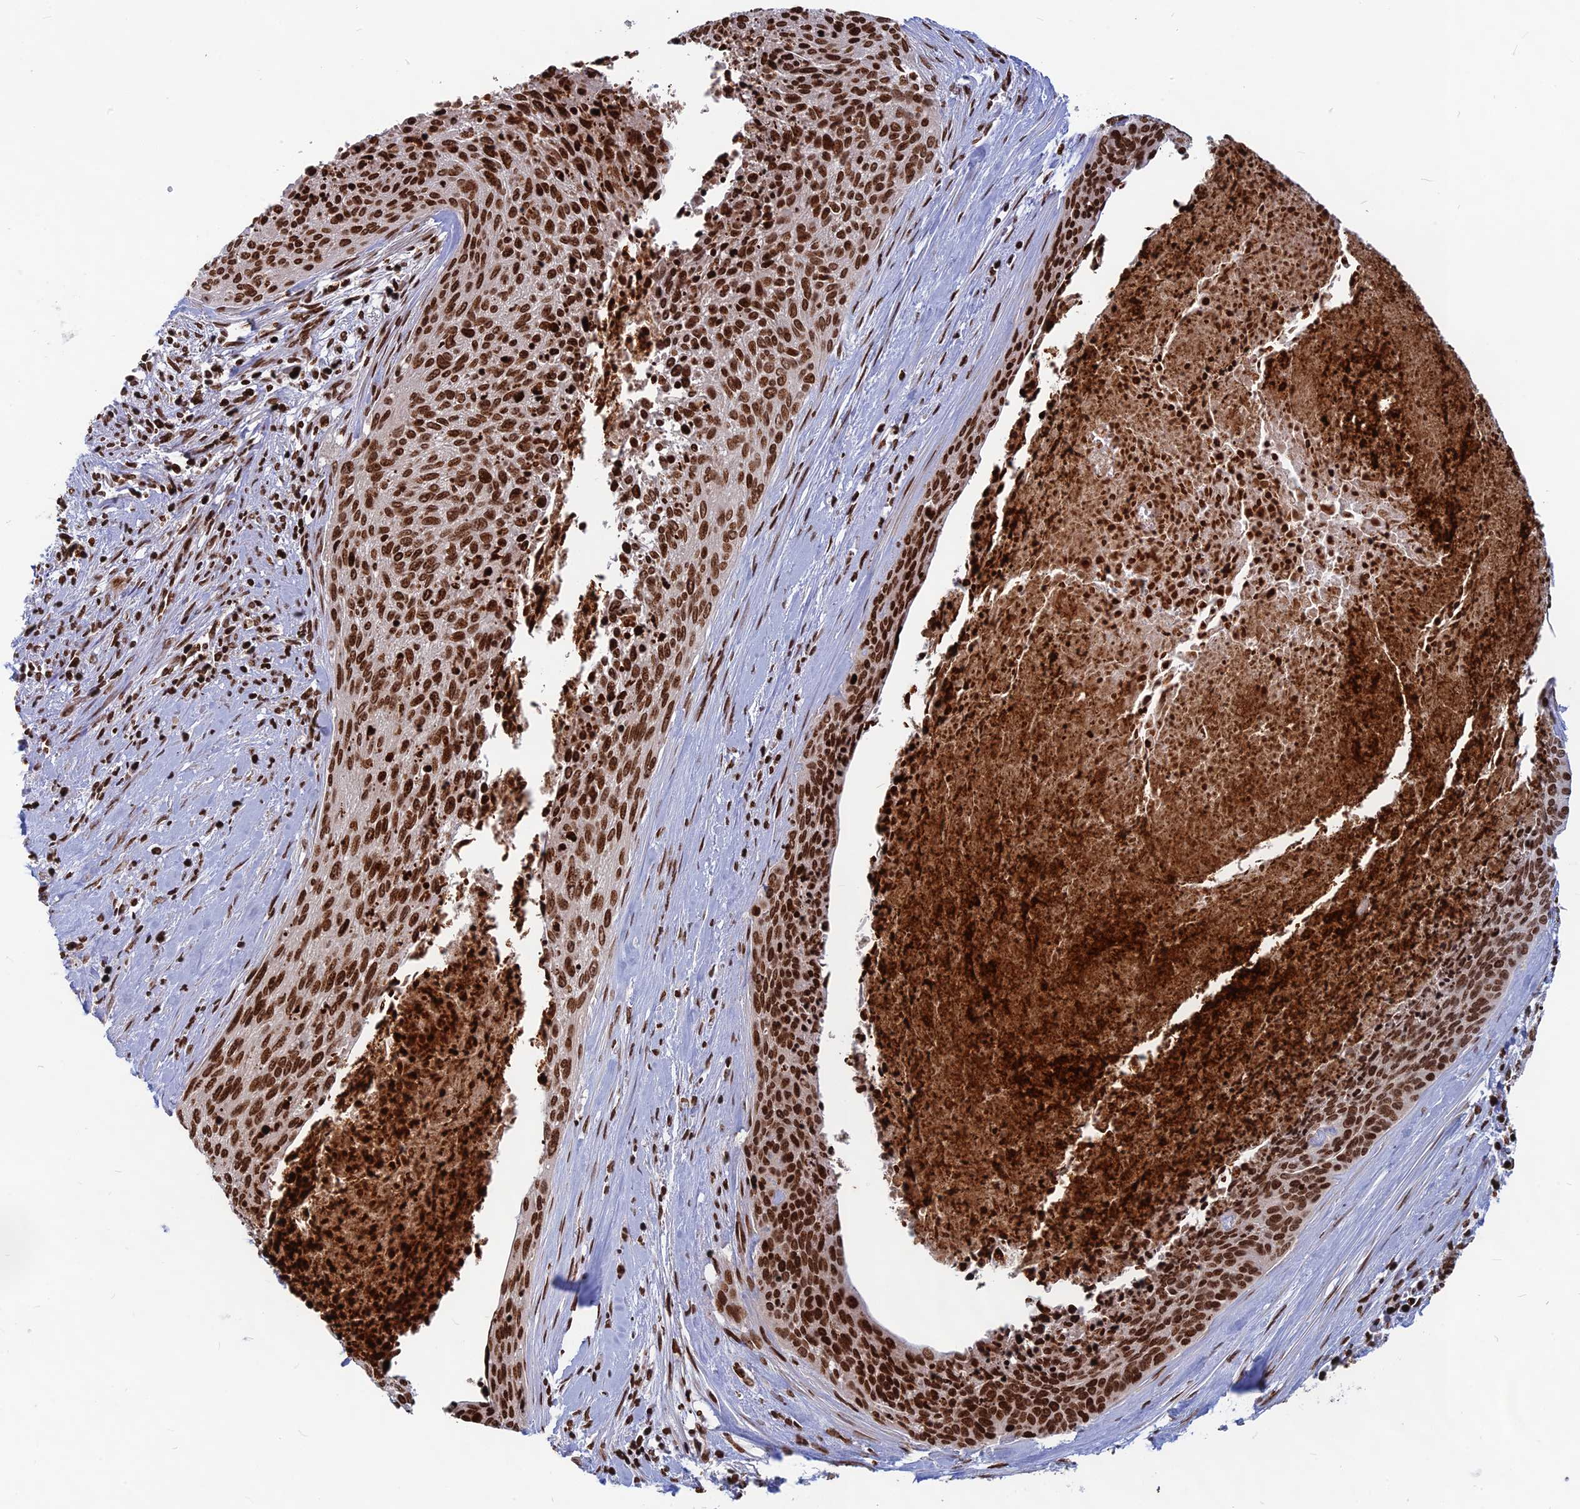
{"staining": {"intensity": "strong", "quantity": ">75%", "location": "nuclear"}, "tissue": "cervical cancer", "cell_type": "Tumor cells", "image_type": "cancer", "snomed": [{"axis": "morphology", "description": "Squamous cell carcinoma, NOS"}, {"axis": "topography", "description": "Cervix"}], "caption": "Human cervical cancer (squamous cell carcinoma) stained for a protein (brown) reveals strong nuclear positive expression in approximately >75% of tumor cells.", "gene": "TET2", "patient": {"sex": "female", "age": 55}}